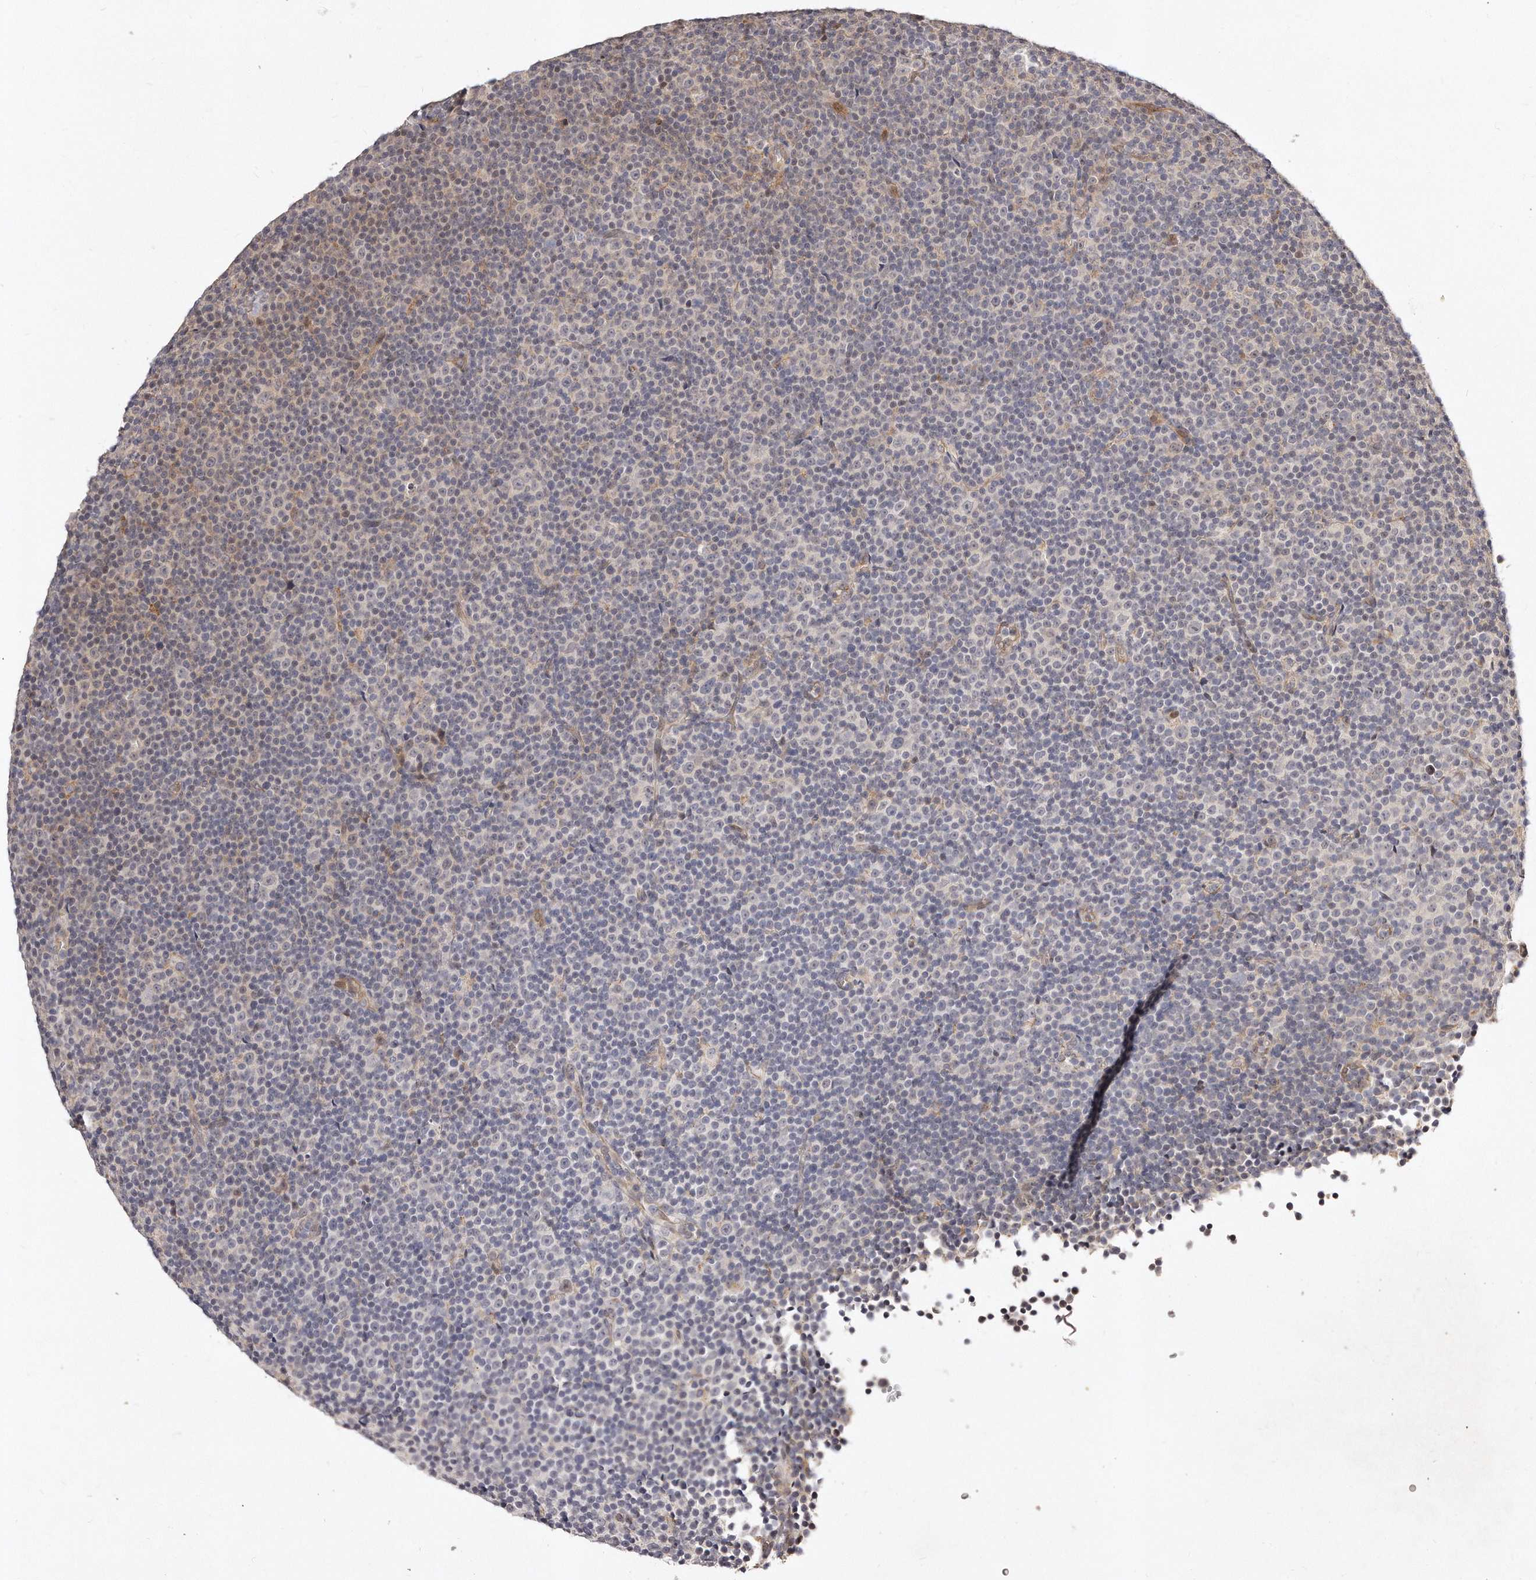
{"staining": {"intensity": "negative", "quantity": "none", "location": "none"}, "tissue": "lymphoma", "cell_type": "Tumor cells", "image_type": "cancer", "snomed": [{"axis": "morphology", "description": "Malignant lymphoma, non-Hodgkin's type, Low grade"}, {"axis": "topography", "description": "Lymph node"}], "caption": "Tumor cells are negative for brown protein staining in malignant lymphoma, non-Hodgkin's type (low-grade). (Immunohistochemistry, brightfield microscopy, high magnification).", "gene": "CASZ1", "patient": {"sex": "female", "age": 67}}